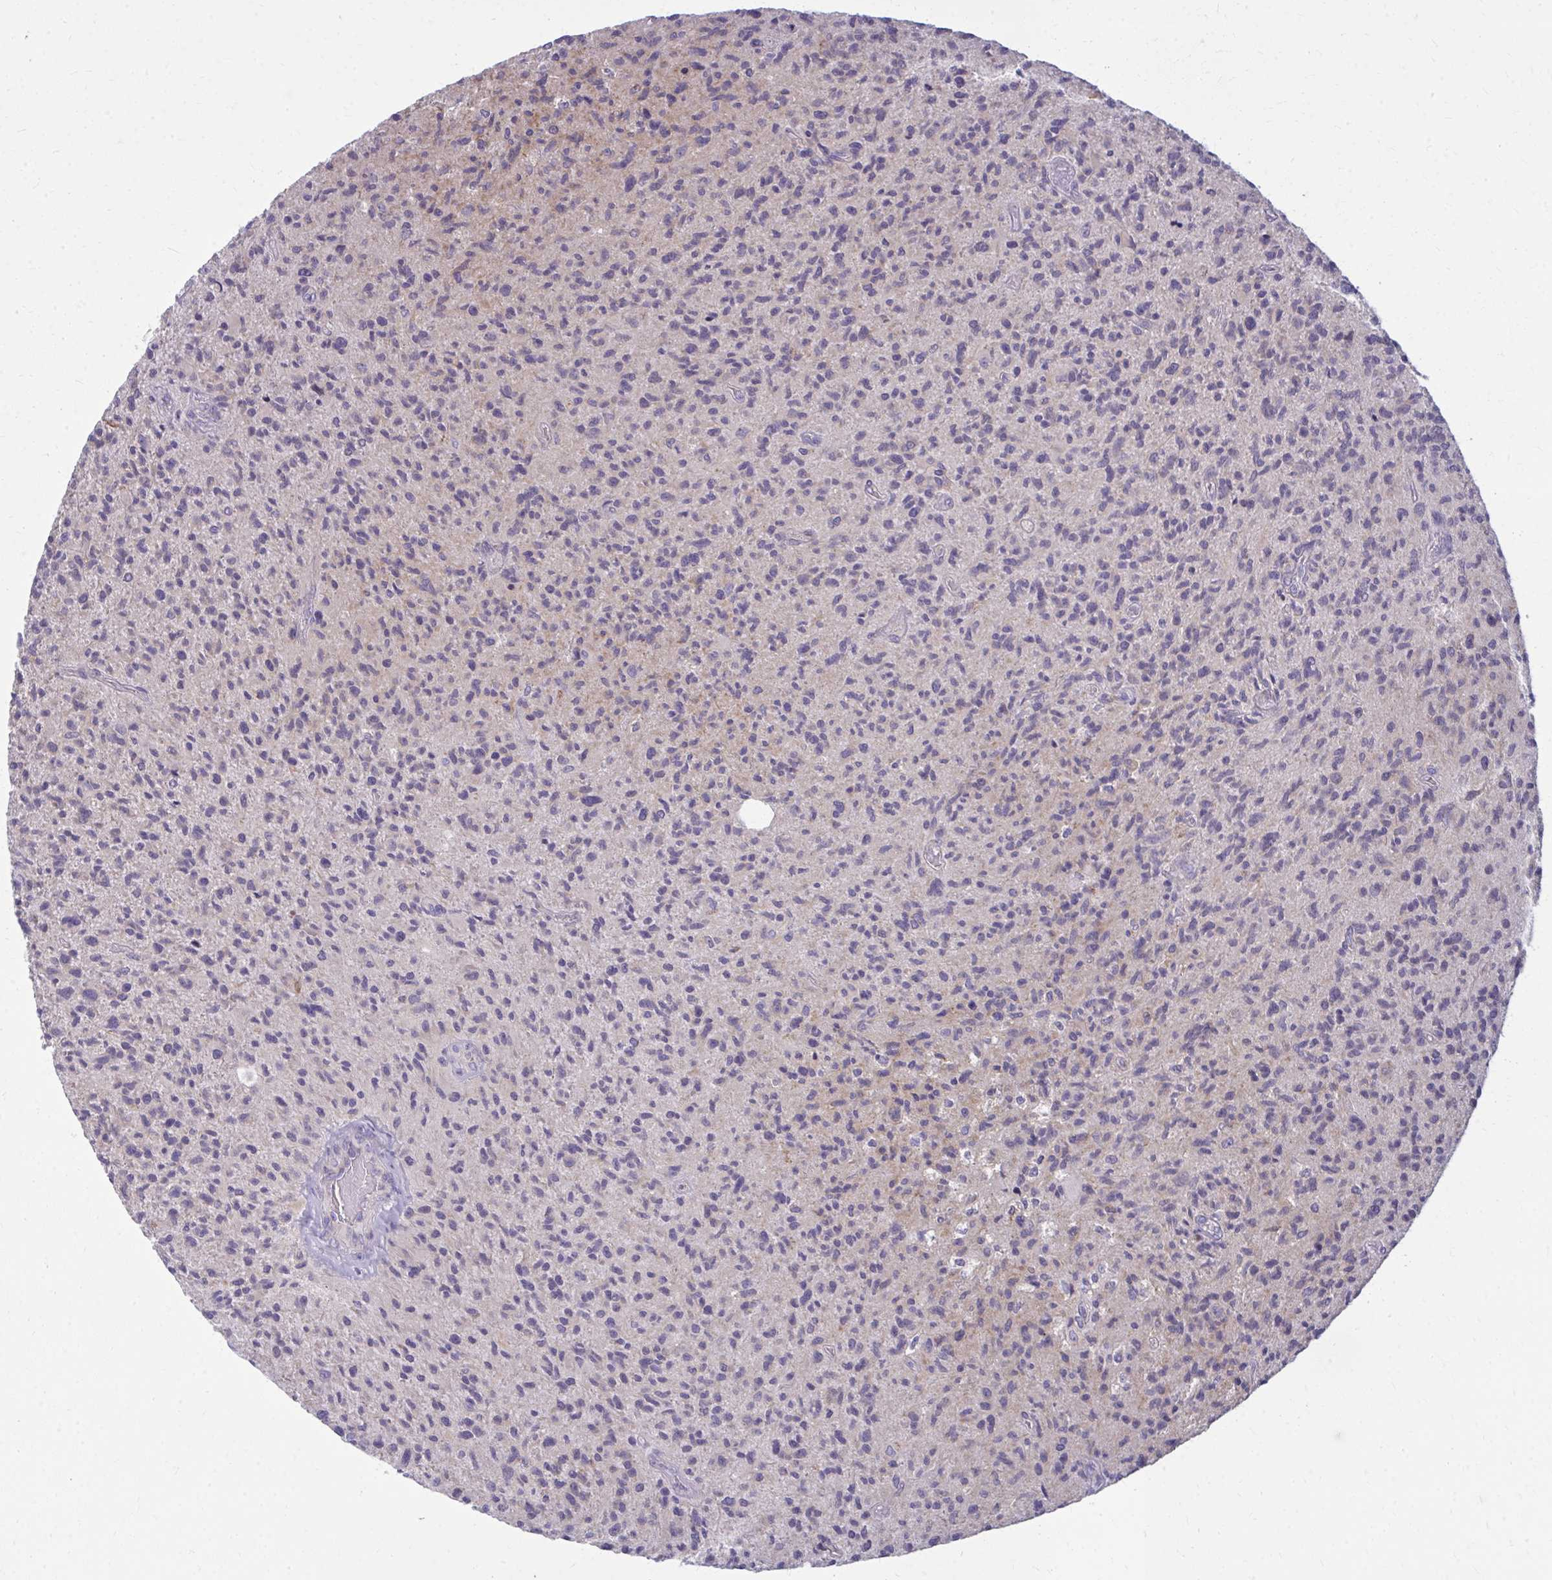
{"staining": {"intensity": "negative", "quantity": "none", "location": "none"}, "tissue": "glioma", "cell_type": "Tumor cells", "image_type": "cancer", "snomed": [{"axis": "morphology", "description": "Glioma, malignant, High grade"}, {"axis": "topography", "description": "Brain"}], "caption": "A photomicrograph of human glioma is negative for staining in tumor cells. The staining was performed using DAB (3,3'-diaminobenzidine) to visualize the protein expression in brown, while the nuclei were stained in blue with hematoxylin (Magnification: 20x).", "gene": "CEMP1", "patient": {"sex": "female", "age": 70}}